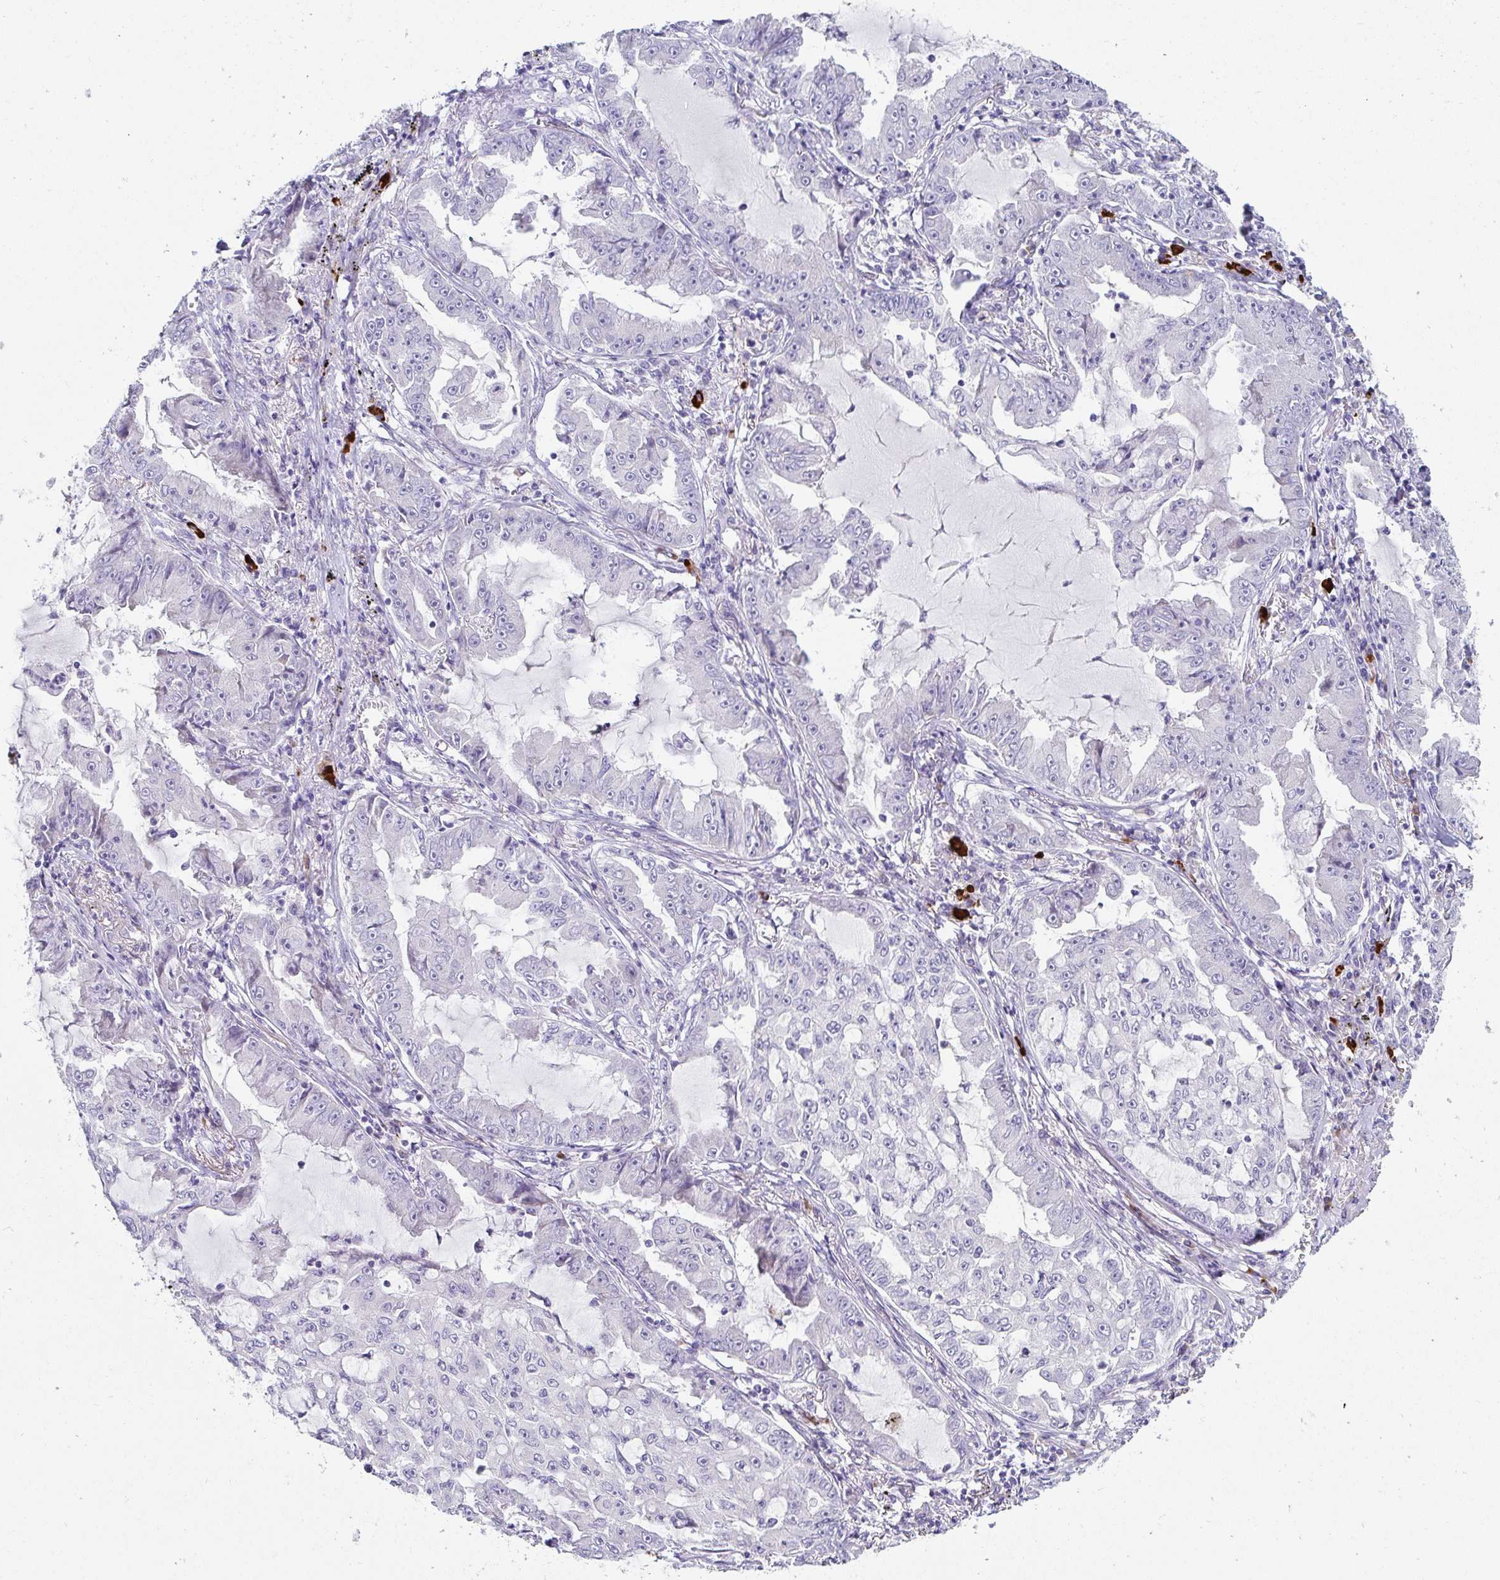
{"staining": {"intensity": "negative", "quantity": "none", "location": "none"}, "tissue": "lung cancer", "cell_type": "Tumor cells", "image_type": "cancer", "snomed": [{"axis": "morphology", "description": "Adenocarcinoma, NOS"}, {"axis": "topography", "description": "Lung"}], "caption": "High magnification brightfield microscopy of adenocarcinoma (lung) stained with DAB (brown) and counterstained with hematoxylin (blue): tumor cells show no significant expression.", "gene": "C4orf17", "patient": {"sex": "female", "age": 52}}